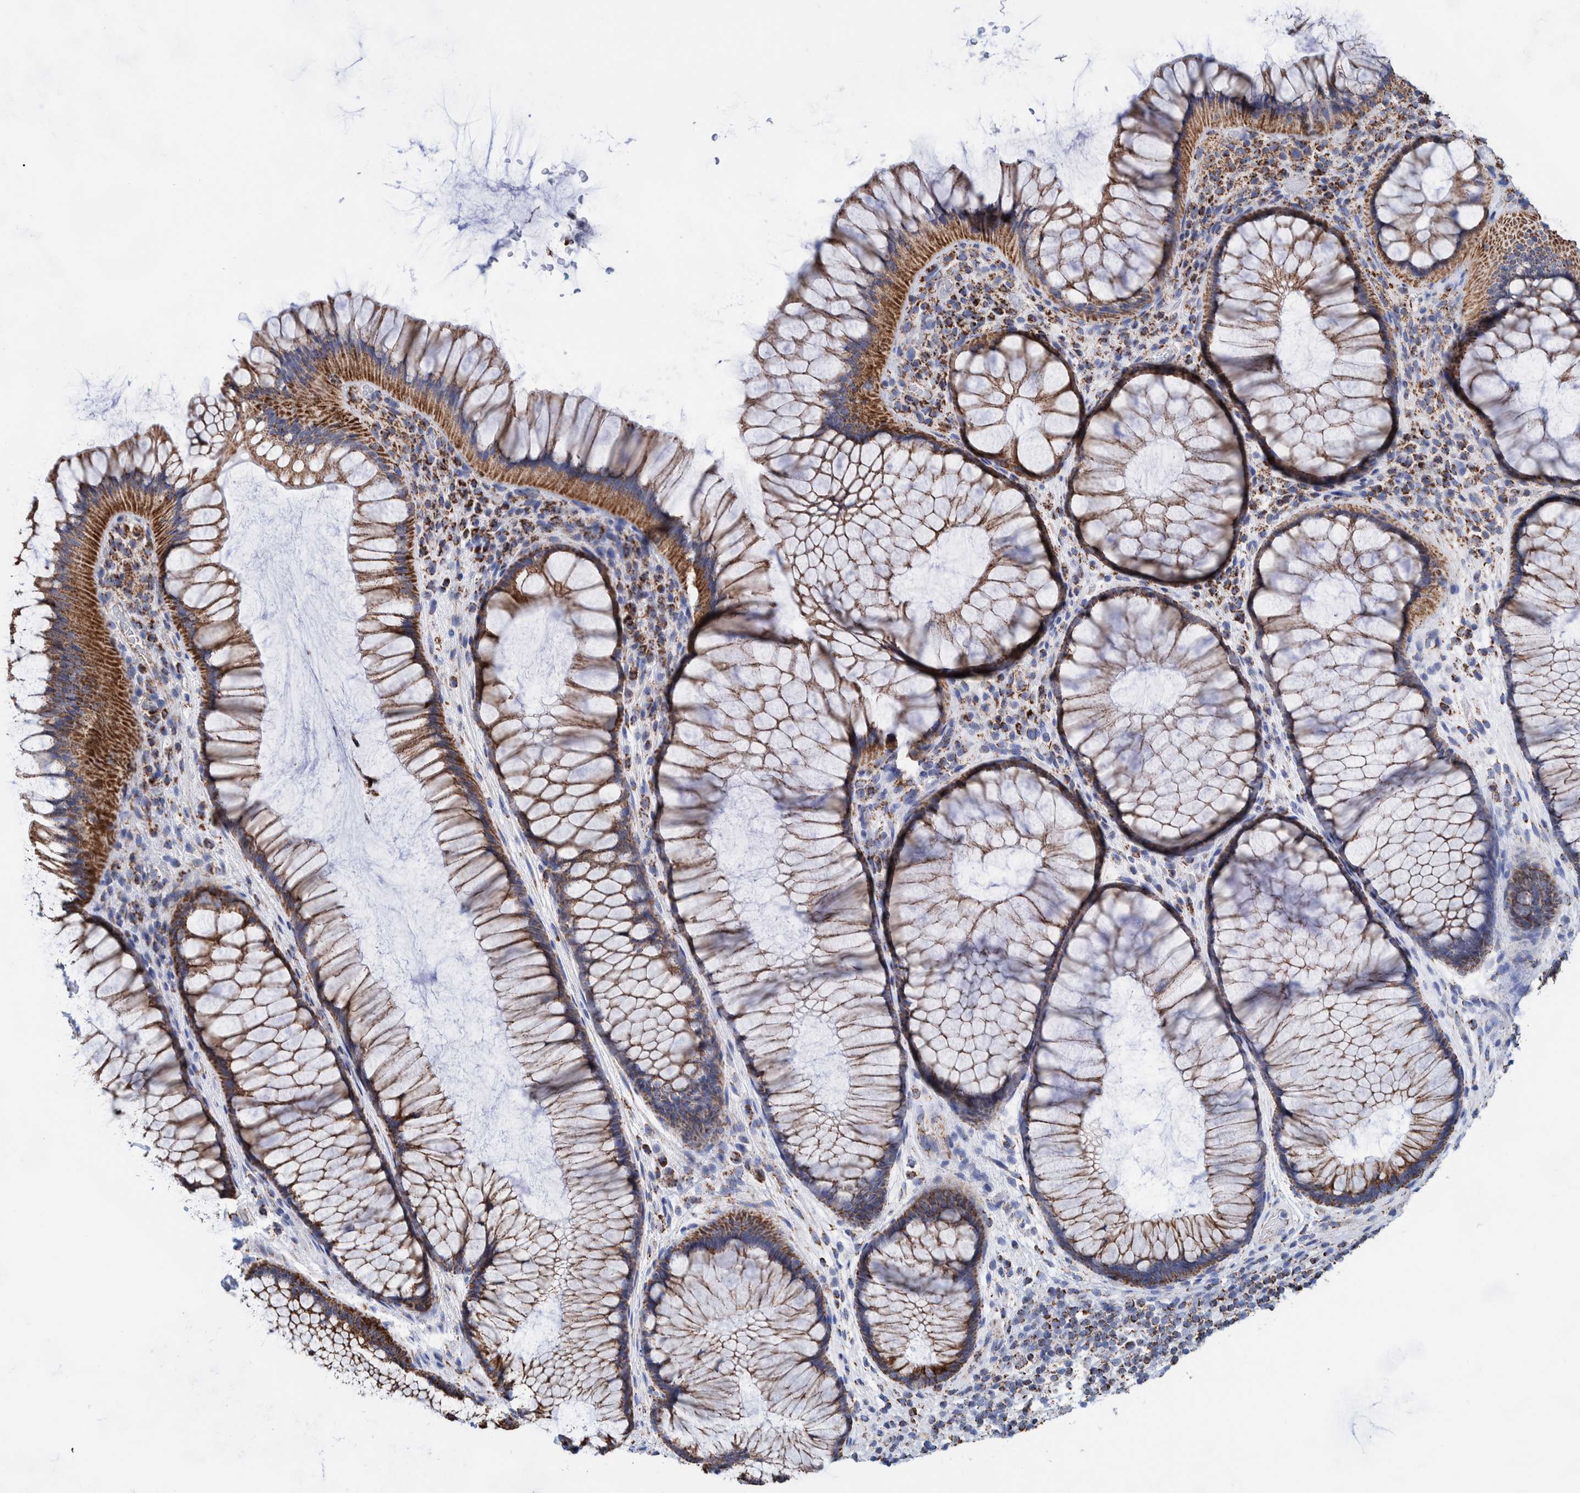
{"staining": {"intensity": "strong", "quantity": ">75%", "location": "cytoplasmic/membranous"}, "tissue": "rectum", "cell_type": "Glandular cells", "image_type": "normal", "snomed": [{"axis": "morphology", "description": "Normal tissue, NOS"}, {"axis": "topography", "description": "Rectum"}], "caption": "High-power microscopy captured an immunohistochemistry (IHC) micrograph of normal rectum, revealing strong cytoplasmic/membranous positivity in approximately >75% of glandular cells.", "gene": "DECR1", "patient": {"sex": "male", "age": 51}}